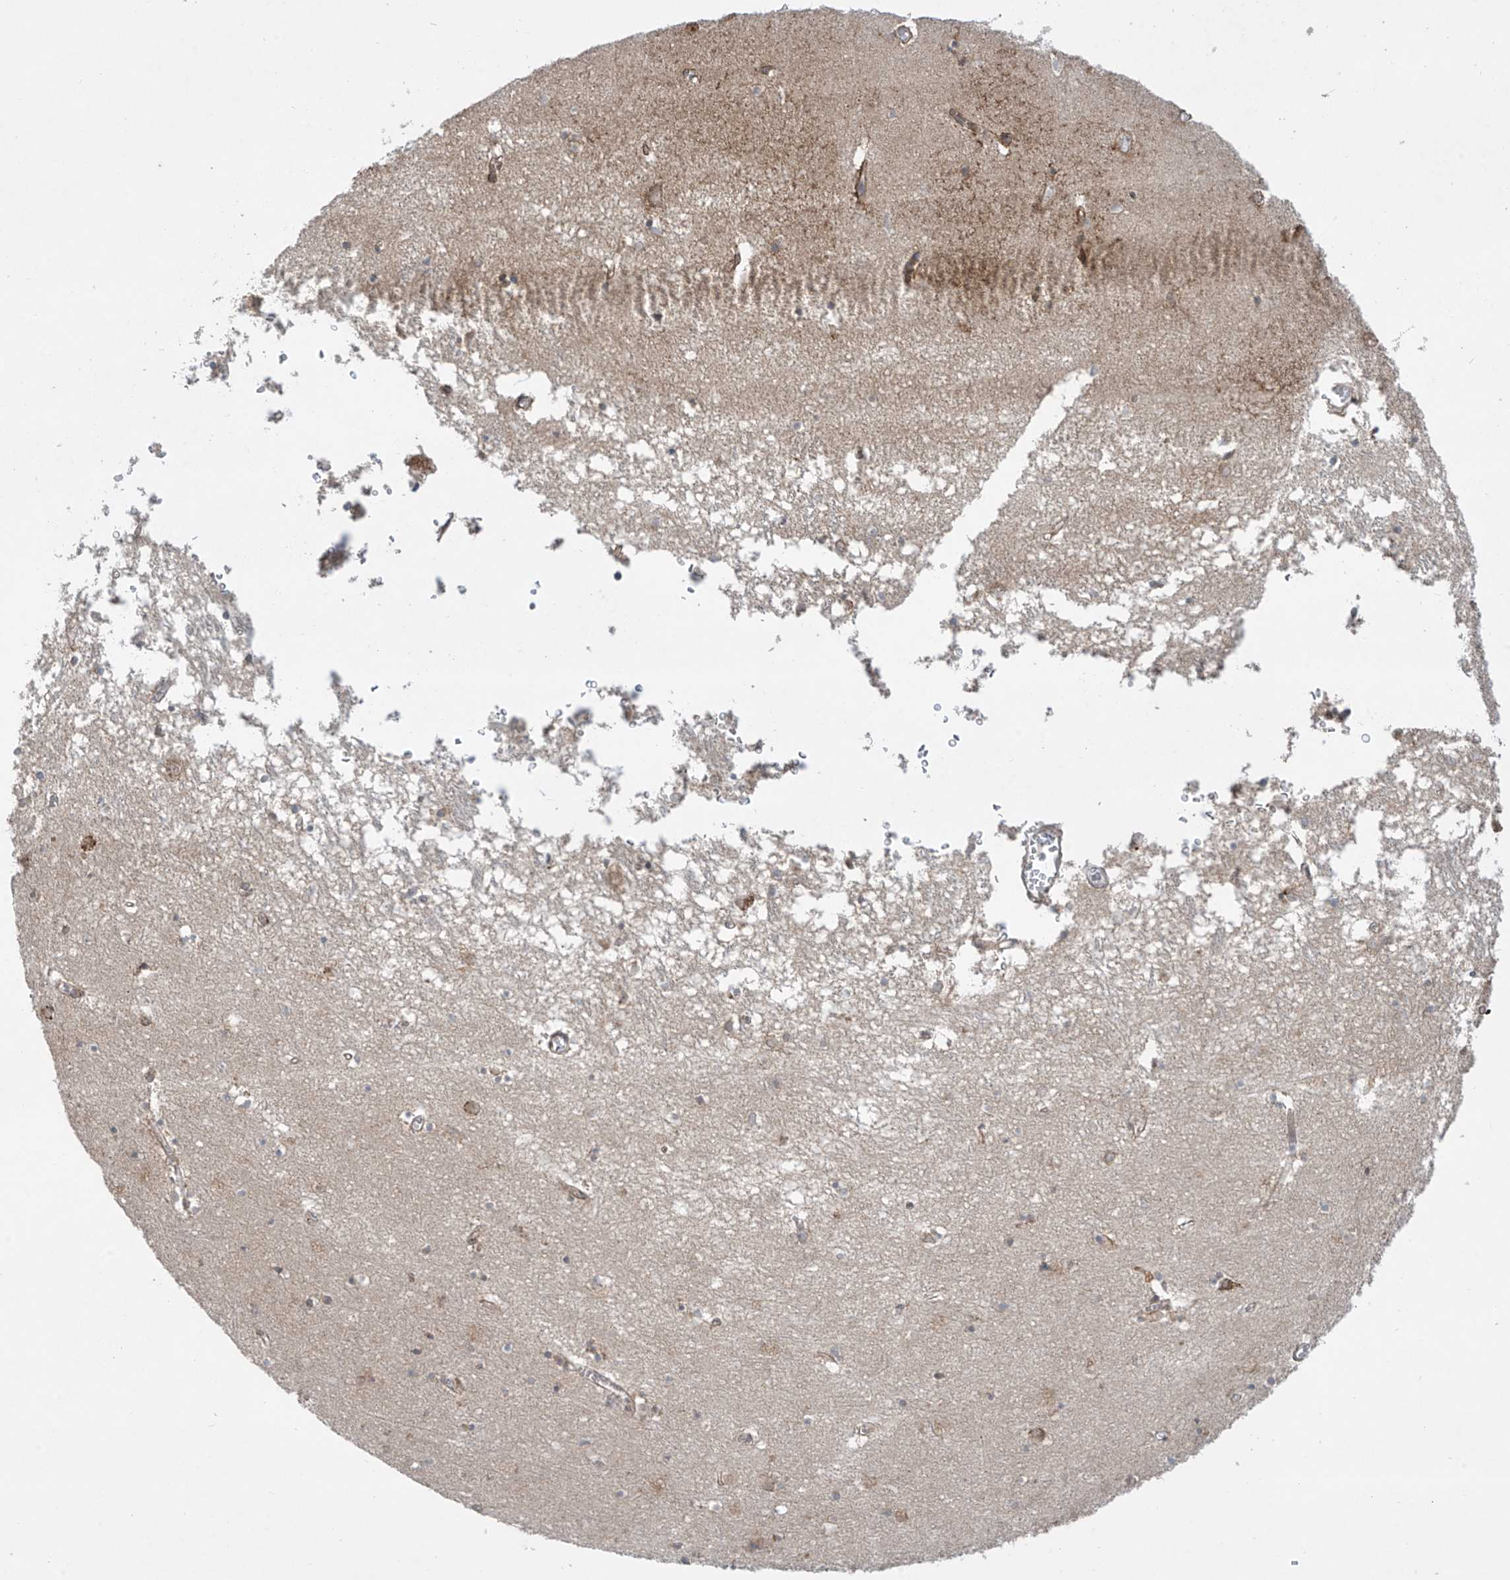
{"staining": {"intensity": "moderate", "quantity": "<25%", "location": "cytoplasmic/membranous"}, "tissue": "hippocampus", "cell_type": "Glial cells", "image_type": "normal", "snomed": [{"axis": "morphology", "description": "Normal tissue, NOS"}, {"axis": "topography", "description": "Hippocampus"}], "caption": "Protein expression by IHC demonstrates moderate cytoplasmic/membranous expression in about <25% of glial cells in benign hippocampus.", "gene": "PPAT", "patient": {"sex": "male", "age": 70}}